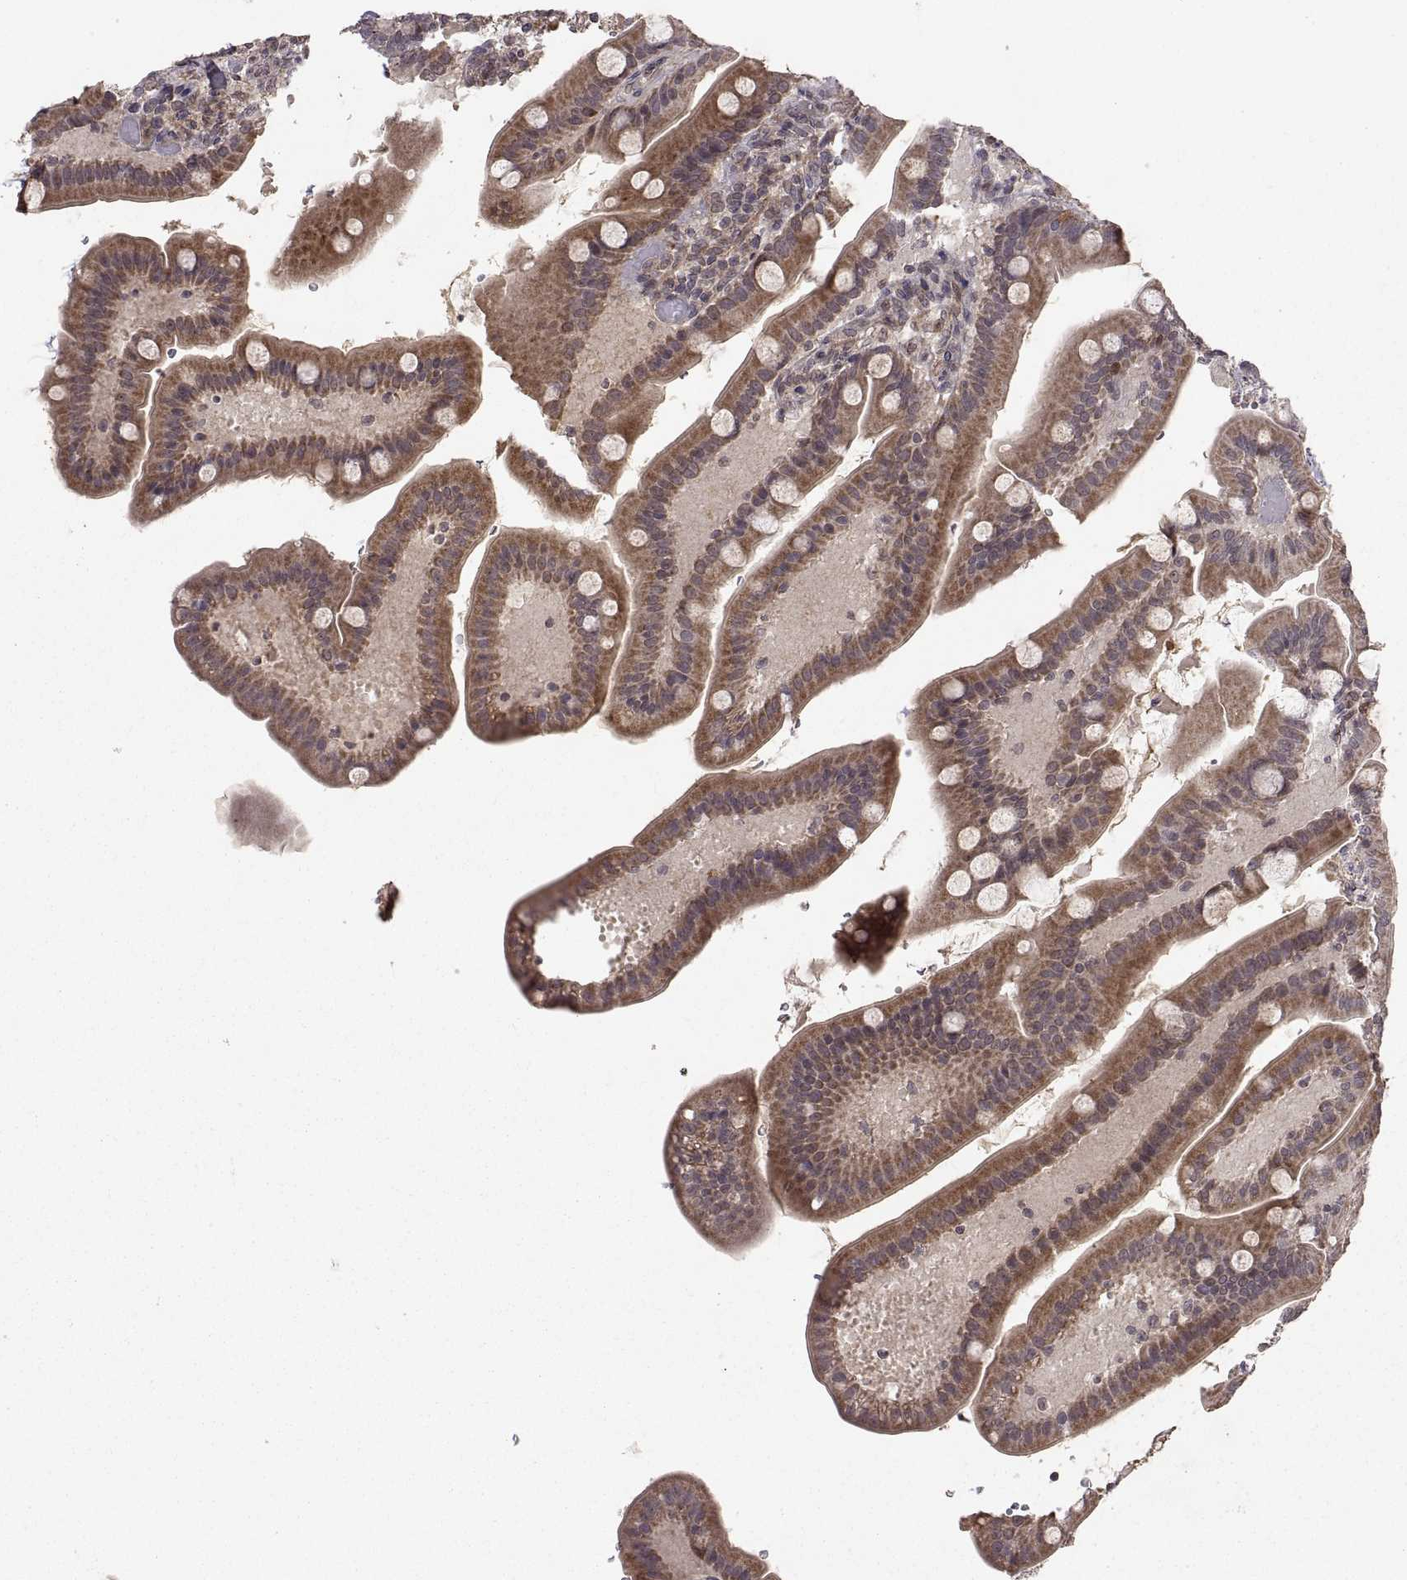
{"staining": {"intensity": "moderate", "quantity": "25%-75%", "location": "cytoplasmic/membranous"}, "tissue": "small intestine", "cell_type": "Glandular cells", "image_type": "normal", "snomed": [{"axis": "morphology", "description": "Normal tissue, NOS"}, {"axis": "topography", "description": "Small intestine"}], "caption": "Moderate cytoplasmic/membranous expression for a protein is present in approximately 25%-75% of glandular cells of normal small intestine using IHC.", "gene": "ABL2", "patient": {"sex": "male", "age": 66}}